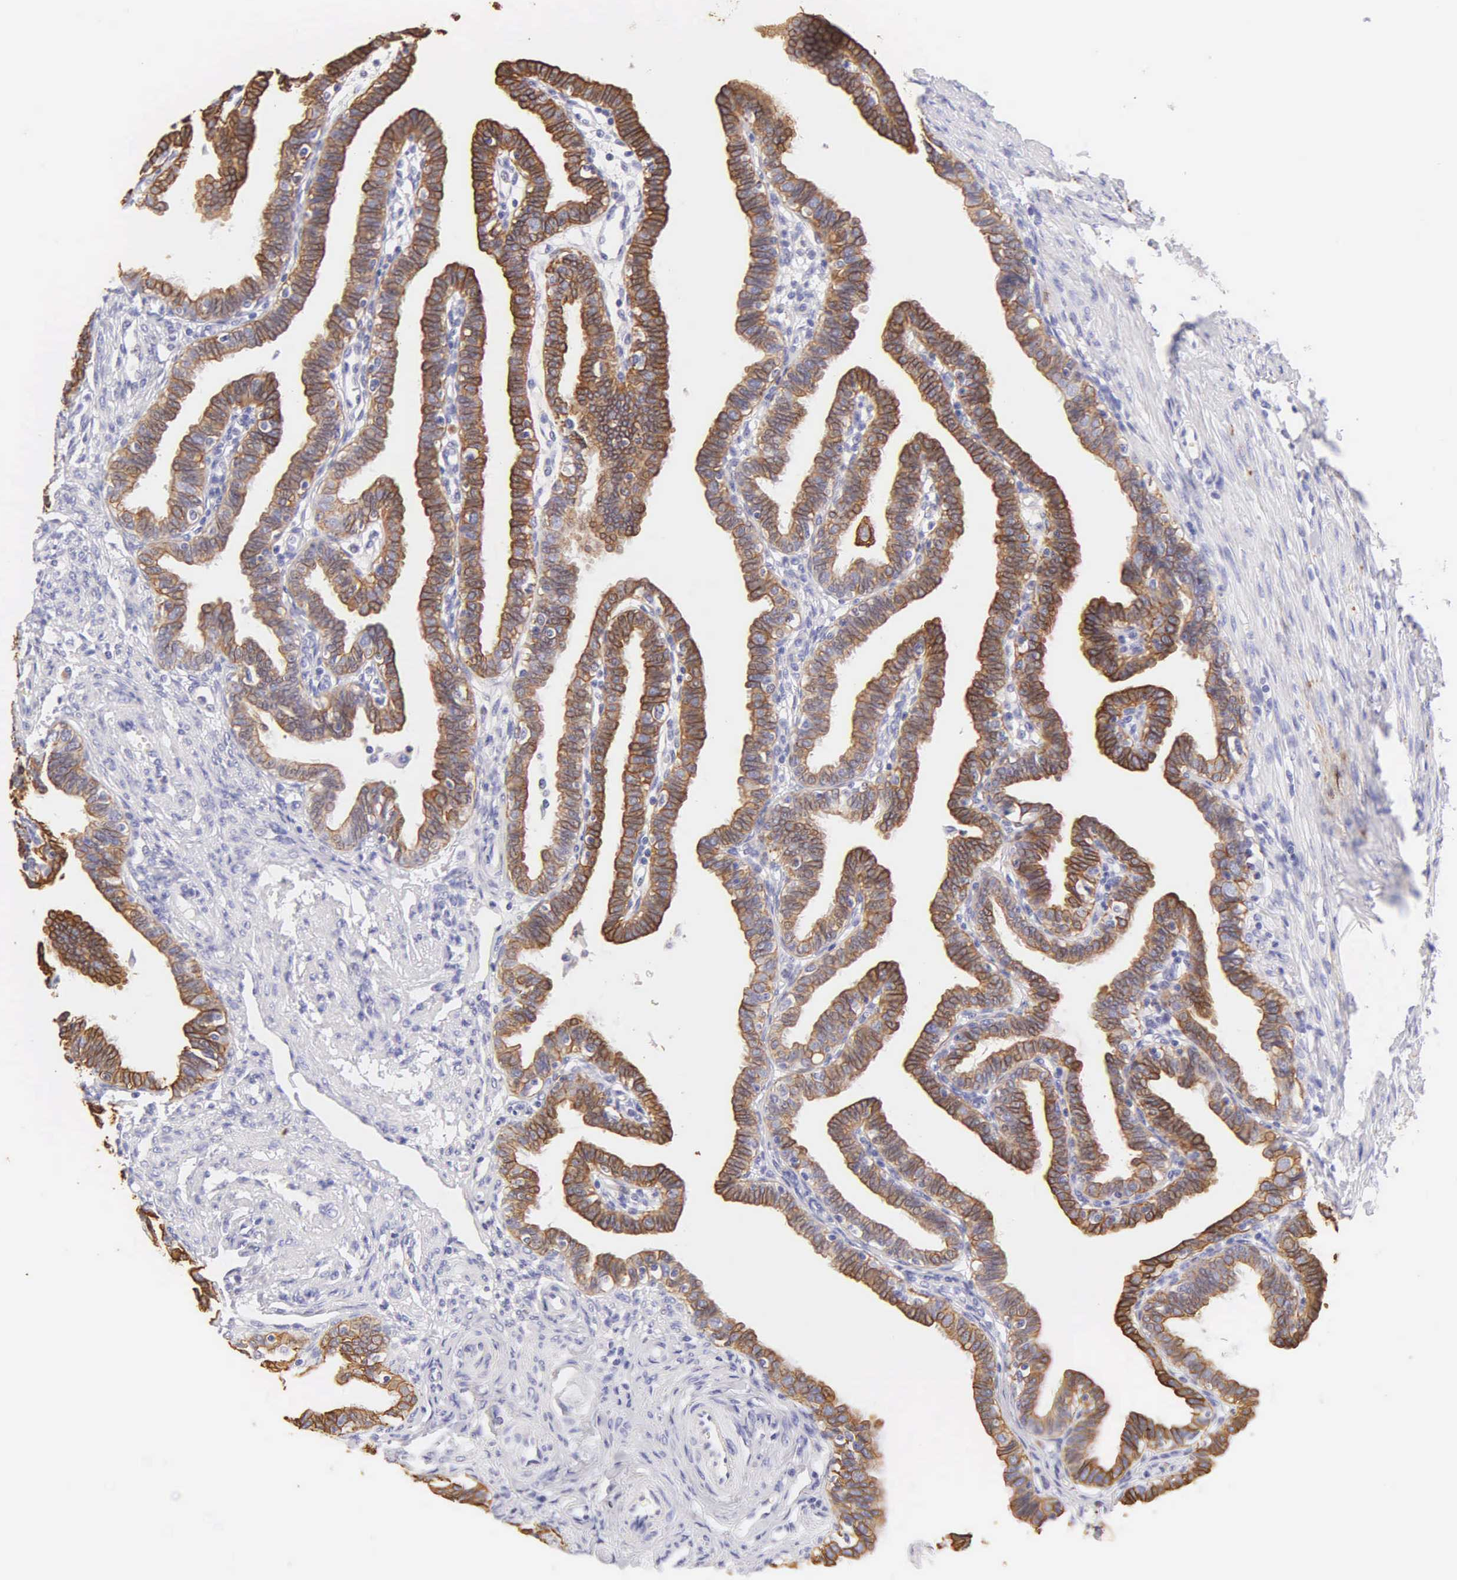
{"staining": {"intensity": "strong", "quantity": ">75%", "location": "nuclear"}, "tissue": "fallopian tube", "cell_type": "Glandular cells", "image_type": "normal", "snomed": [{"axis": "morphology", "description": "Normal tissue, NOS"}, {"axis": "topography", "description": "Fallopian tube"}], "caption": "Protein analysis of normal fallopian tube shows strong nuclear expression in approximately >75% of glandular cells.", "gene": "KRT14", "patient": {"sex": "female", "age": 41}}